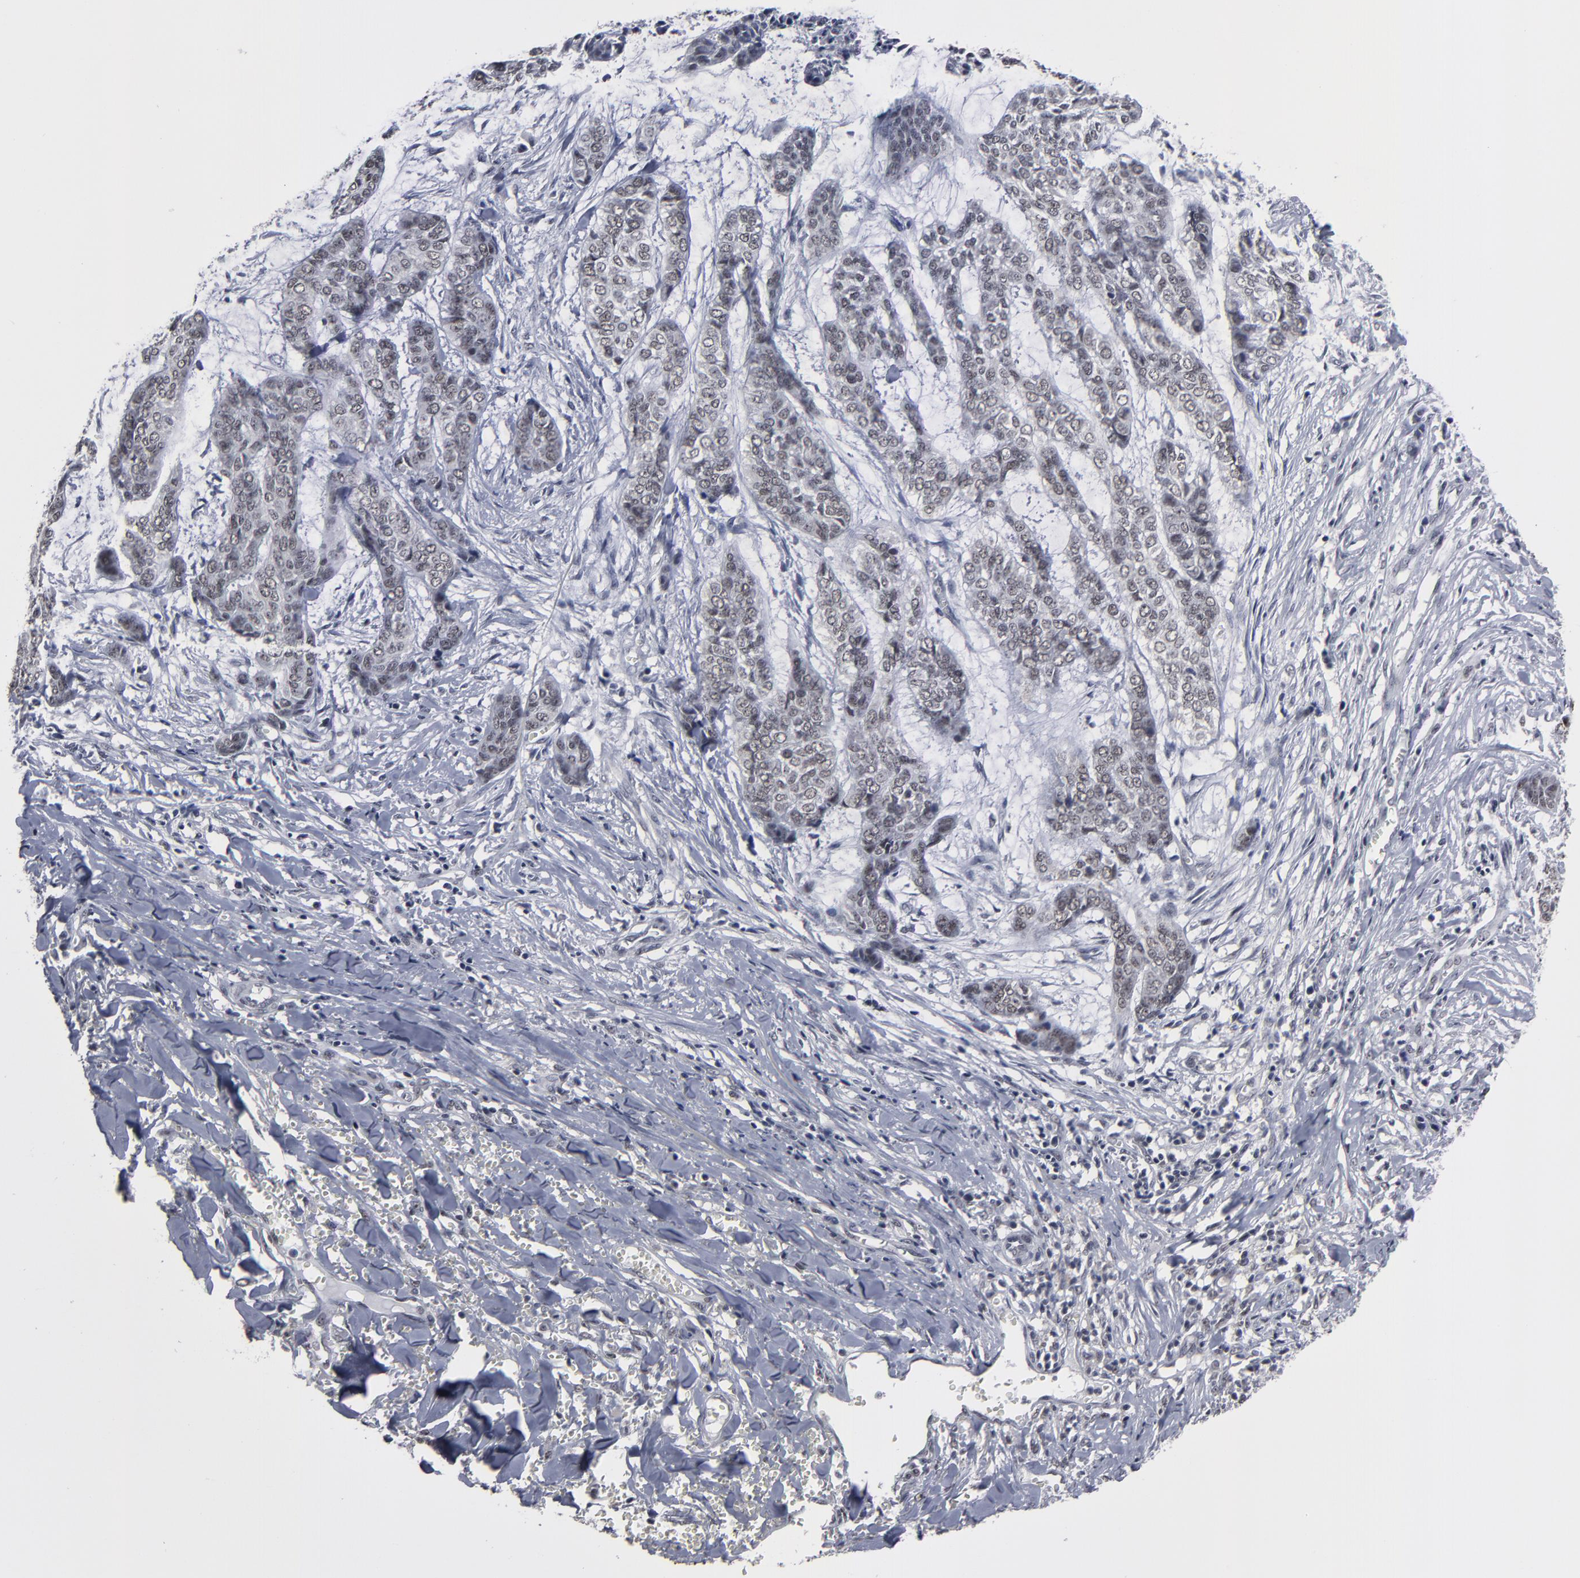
{"staining": {"intensity": "weak", "quantity": "25%-75%", "location": "nuclear"}, "tissue": "skin cancer", "cell_type": "Tumor cells", "image_type": "cancer", "snomed": [{"axis": "morphology", "description": "Basal cell carcinoma"}, {"axis": "topography", "description": "Skin"}], "caption": "A low amount of weak nuclear expression is present in approximately 25%-75% of tumor cells in skin cancer tissue.", "gene": "SSRP1", "patient": {"sex": "female", "age": 64}}